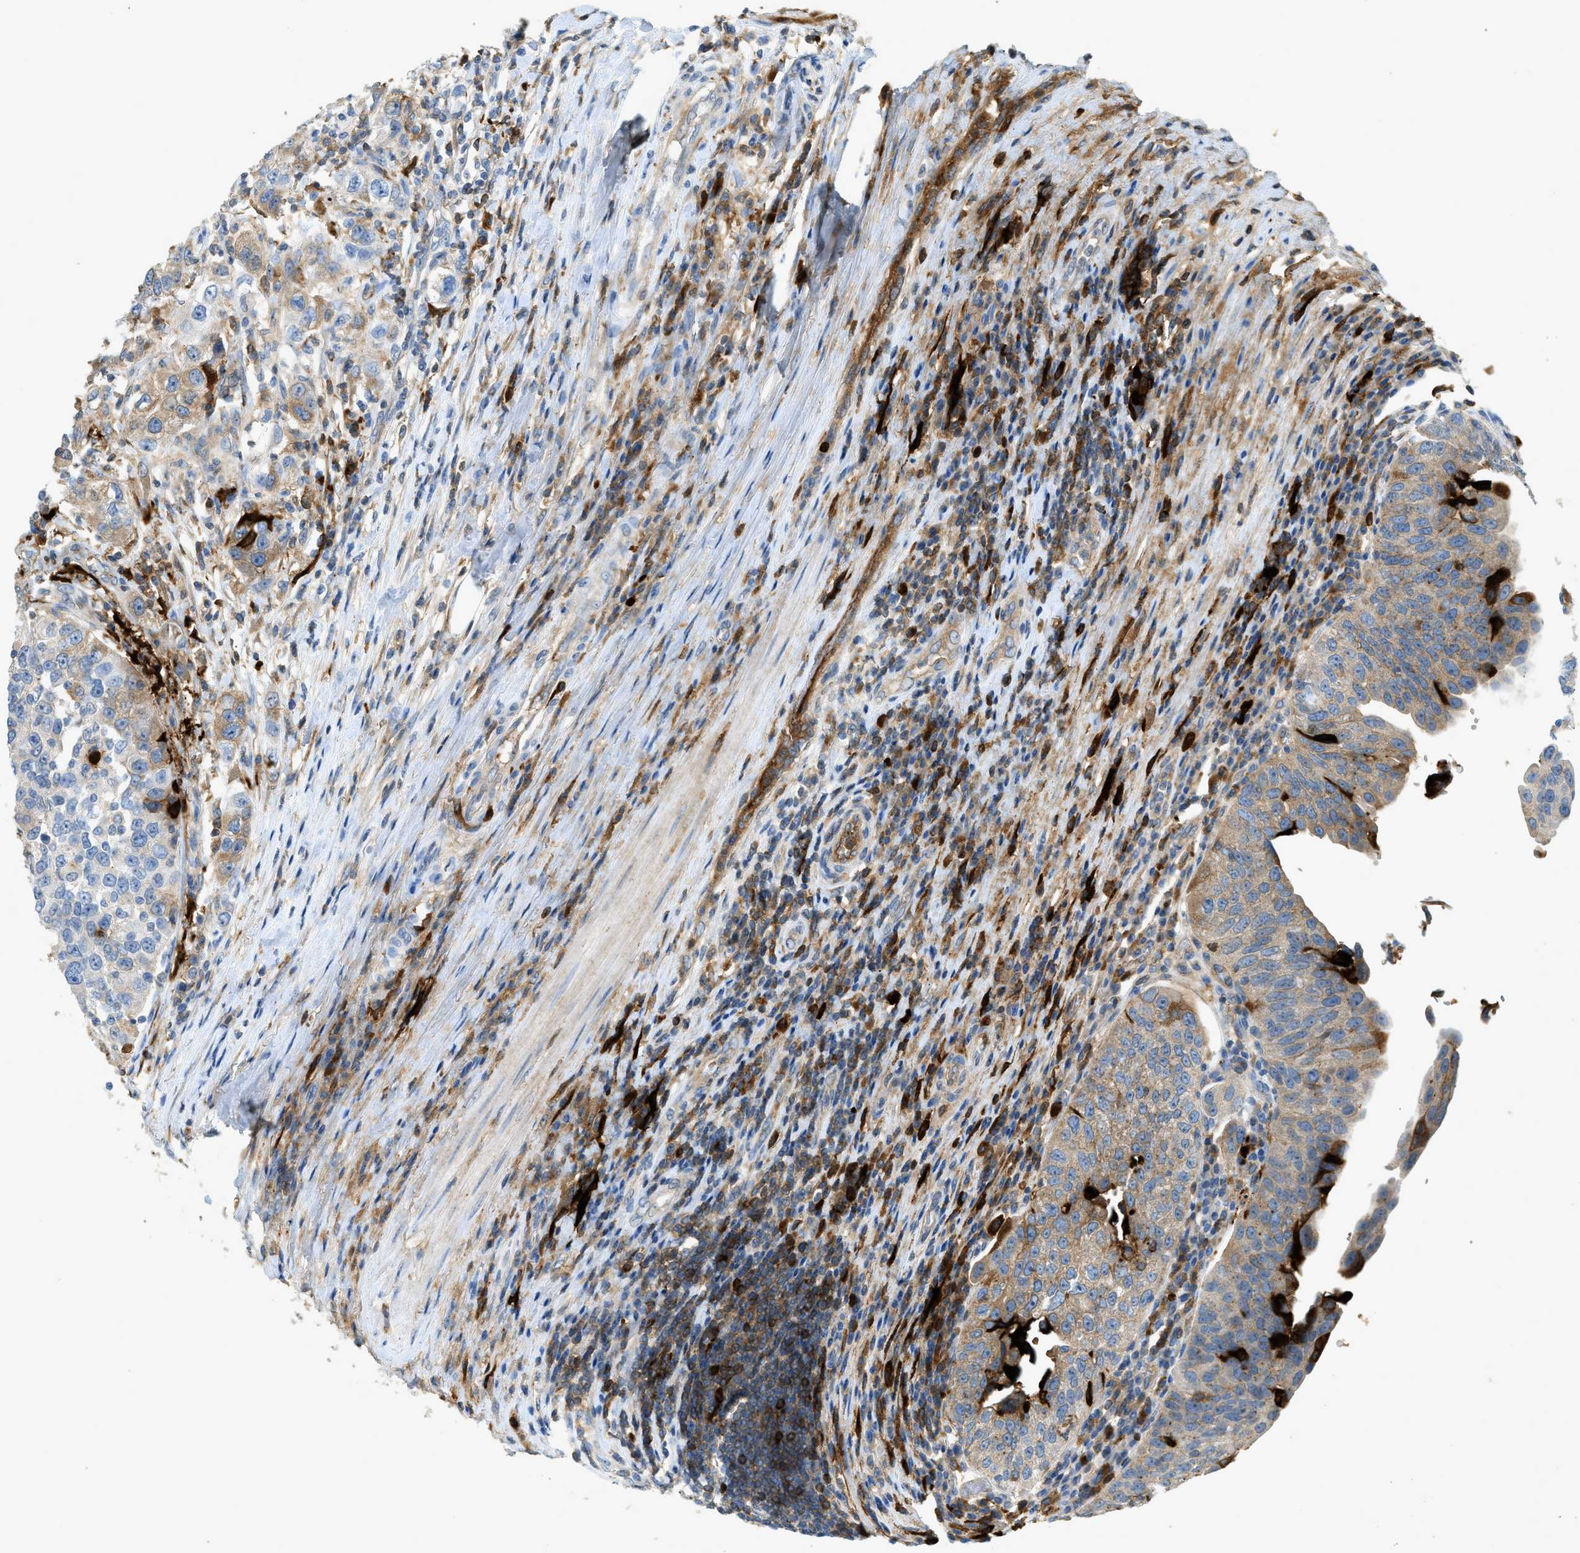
{"staining": {"intensity": "weak", "quantity": "25%-75%", "location": "cytoplasmic/membranous"}, "tissue": "urothelial cancer", "cell_type": "Tumor cells", "image_type": "cancer", "snomed": [{"axis": "morphology", "description": "Urothelial carcinoma, High grade"}, {"axis": "topography", "description": "Urinary bladder"}], "caption": "The immunohistochemical stain labels weak cytoplasmic/membranous staining in tumor cells of urothelial cancer tissue.", "gene": "F2", "patient": {"sex": "female", "age": 80}}